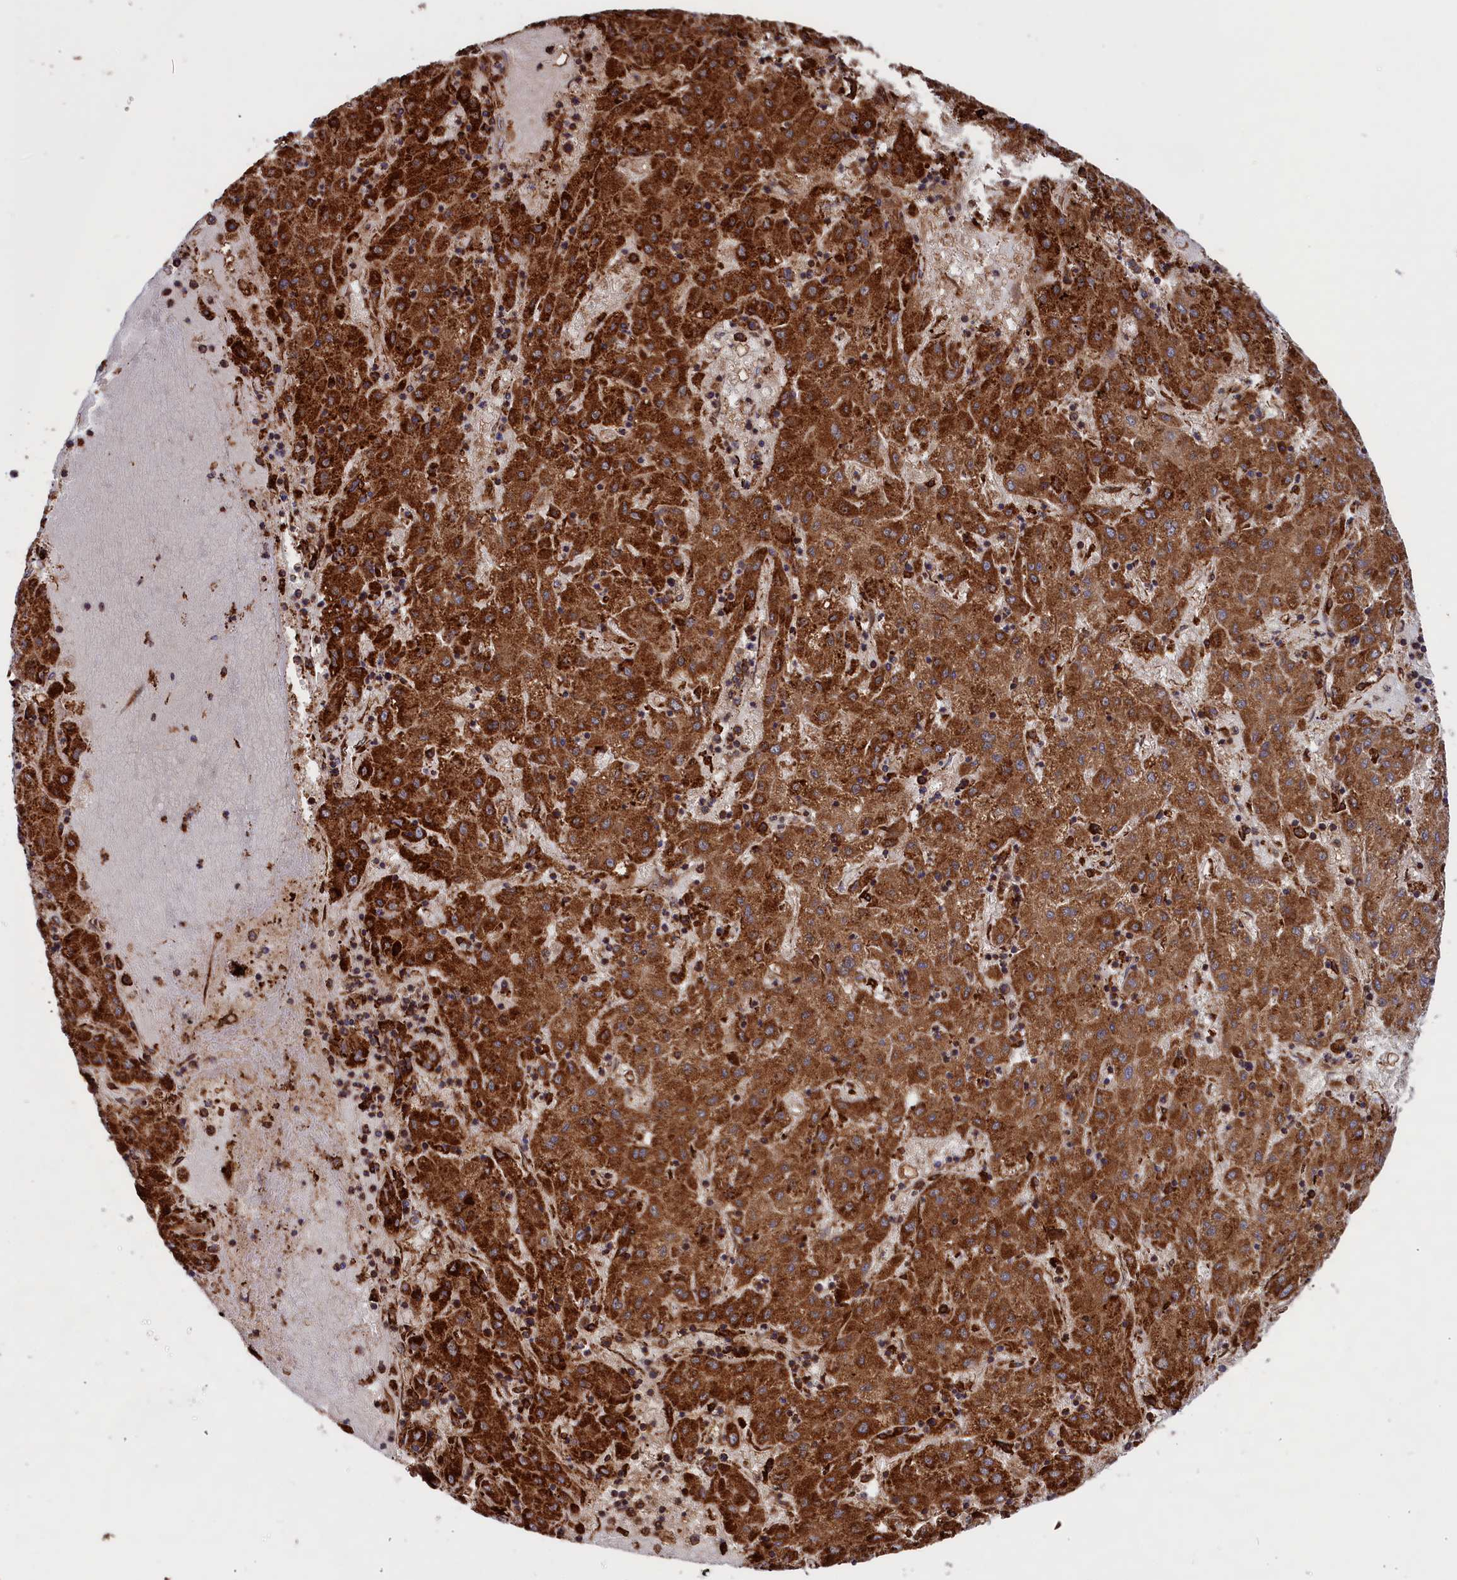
{"staining": {"intensity": "strong", "quantity": ">75%", "location": "cytoplasmic/membranous"}, "tissue": "liver cancer", "cell_type": "Tumor cells", "image_type": "cancer", "snomed": [{"axis": "morphology", "description": "Carcinoma, Hepatocellular, NOS"}, {"axis": "topography", "description": "Liver"}], "caption": "This is an image of immunohistochemistry (IHC) staining of liver cancer, which shows strong staining in the cytoplasmic/membranous of tumor cells.", "gene": "PLA2G4C", "patient": {"sex": "male", "age": 72}}